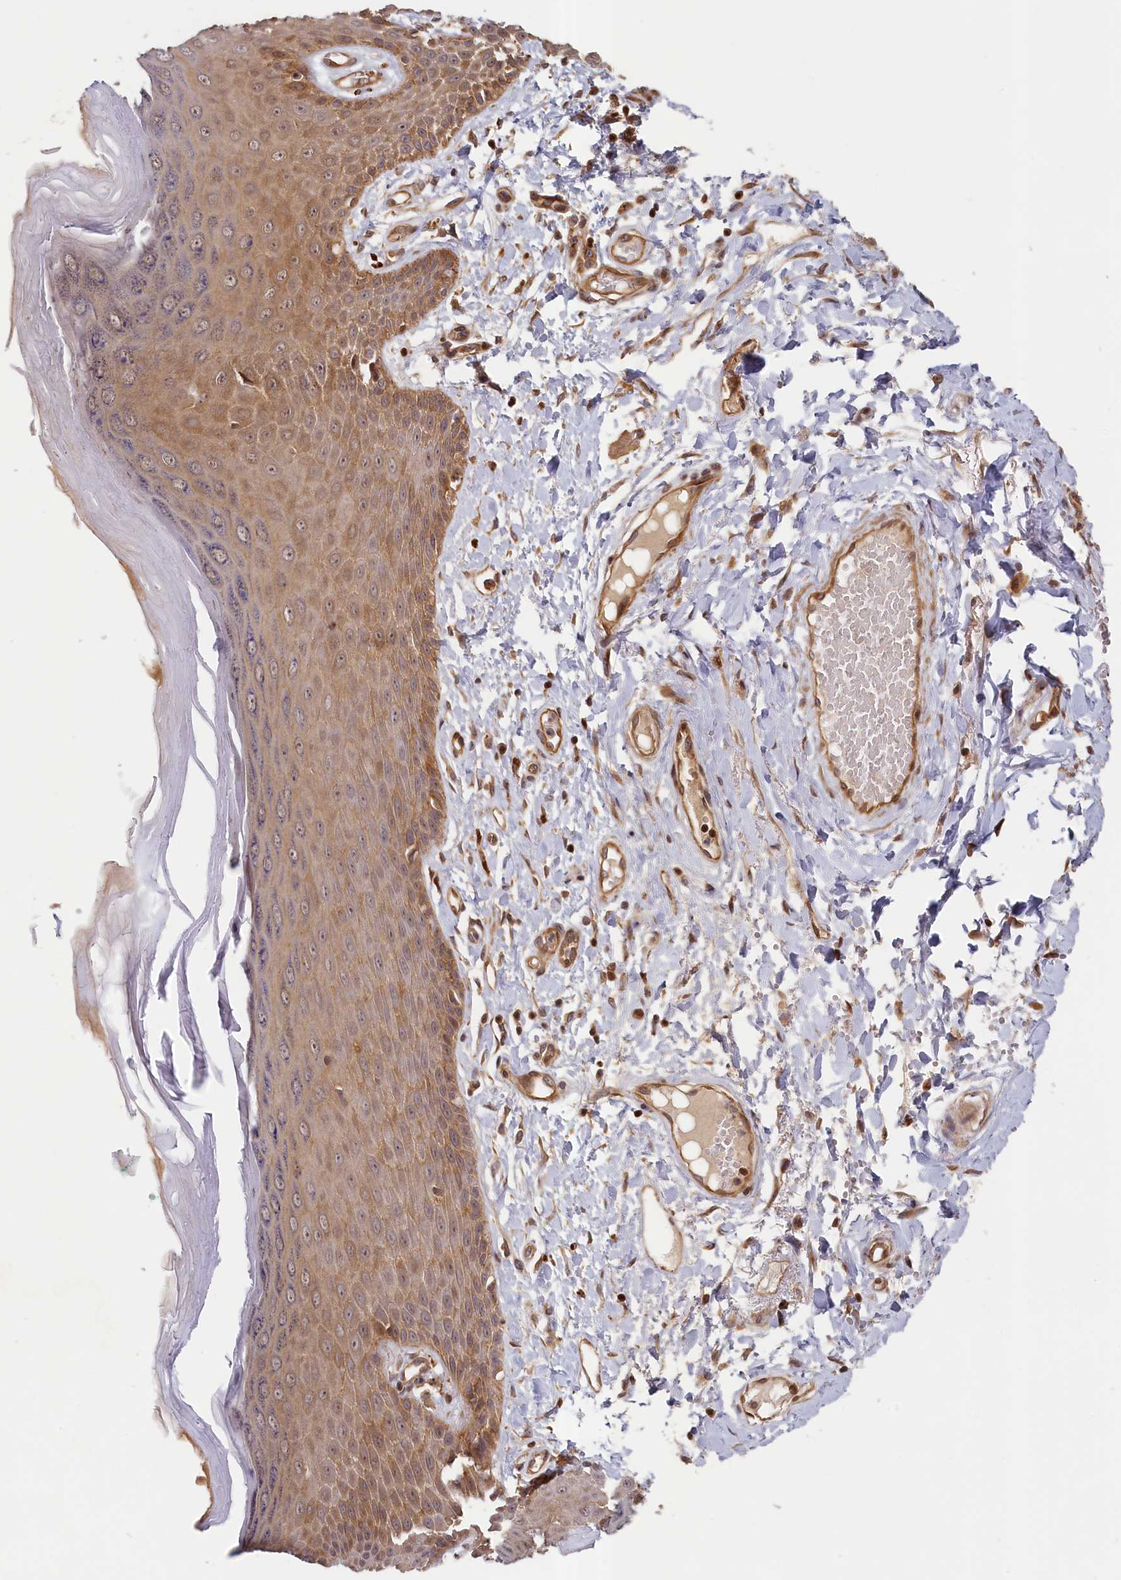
{"staining": {"intensity": "moderate", "quantity": ">75%", "location": "cytoplasmic/membranous,nuclear"}, "tissue": "skin", "cell_type": "Epidermal cells", "image_type": "normal", "snomed": [{"axis": "morphology", "description": "Normal tissue, NOS"}, {"axis": "topography", "description": "Anal"}], "caption": "Protein staining of unremarkable skin reveals moderate cytoplasmic/membranous,nuclear staining in approximately >75% of epidermal cells. The staining was performed using DAB (3,3'-diaminobenzidine) to visualize the protein expression in brown, while the nuclei were stained in blue with hematoxylin (Magnification: 20x).", "gene": "CEP44", "patient": {"sex": "male", "age": 78}}